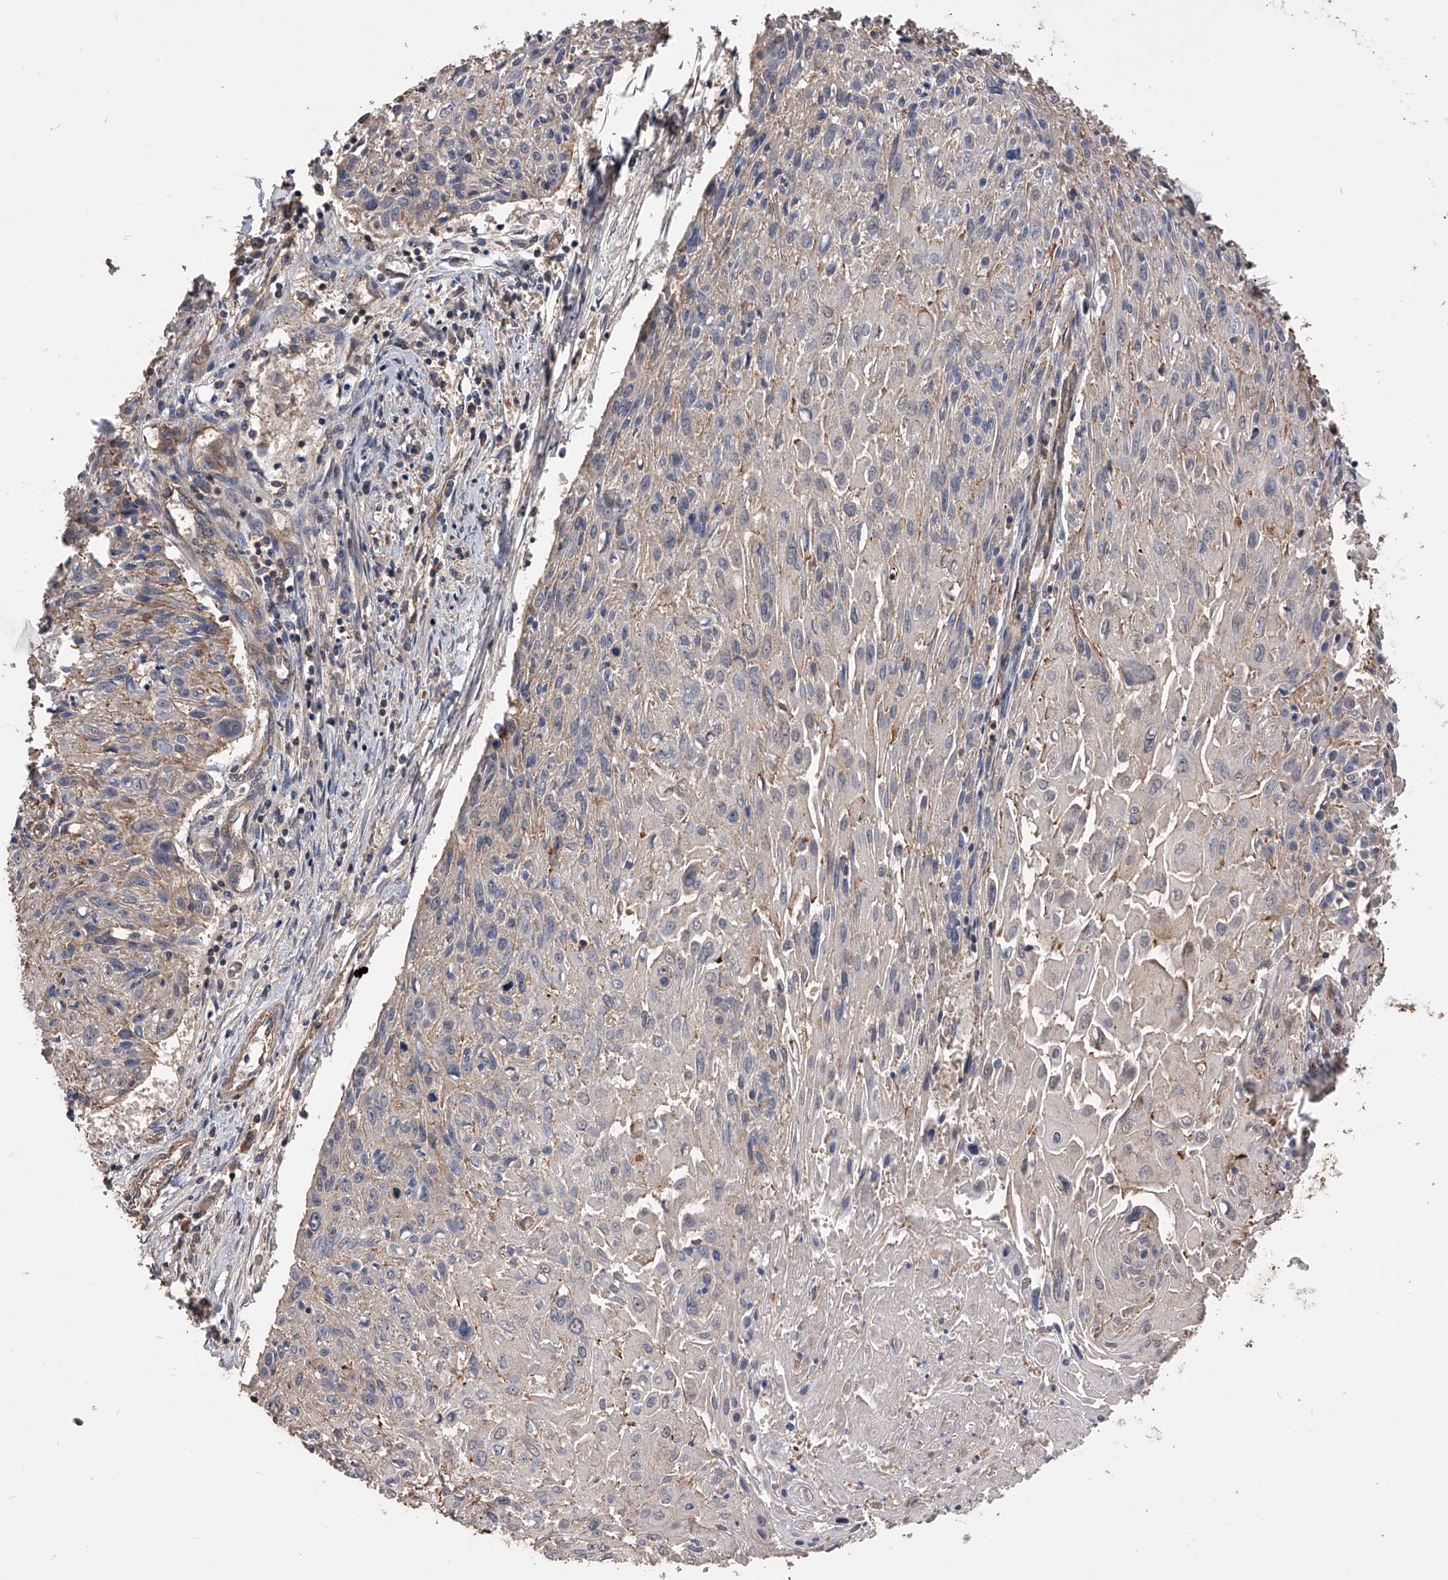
{"staining": {"intensity": "weak", "quantity": "<25%", "location": "cytoplasmic/membranous"}, "tissue": "cervical cancer", "cell_type": "Tumor cells", "image_type": "cancer", "snomed": [{"axis": "morphology", "description": "Squamous cell carcinoma, NOS"}, {"axis": "topography", "description": "Cervix"}], "caption": "An immunohistochemistry histopathology image of cervical cancer (squamous cell carcinoma) is shown. There is no staining in tumor cells of cervical cancer (squamous cell carcinoma). The staining is performed using DAB (3,3'-diaminobenzidine) brown chromogen with nuclei counter-stained in using hematoxylin.", "gene": "CUL7", "patient": {"sex": "female", "age": 51}}